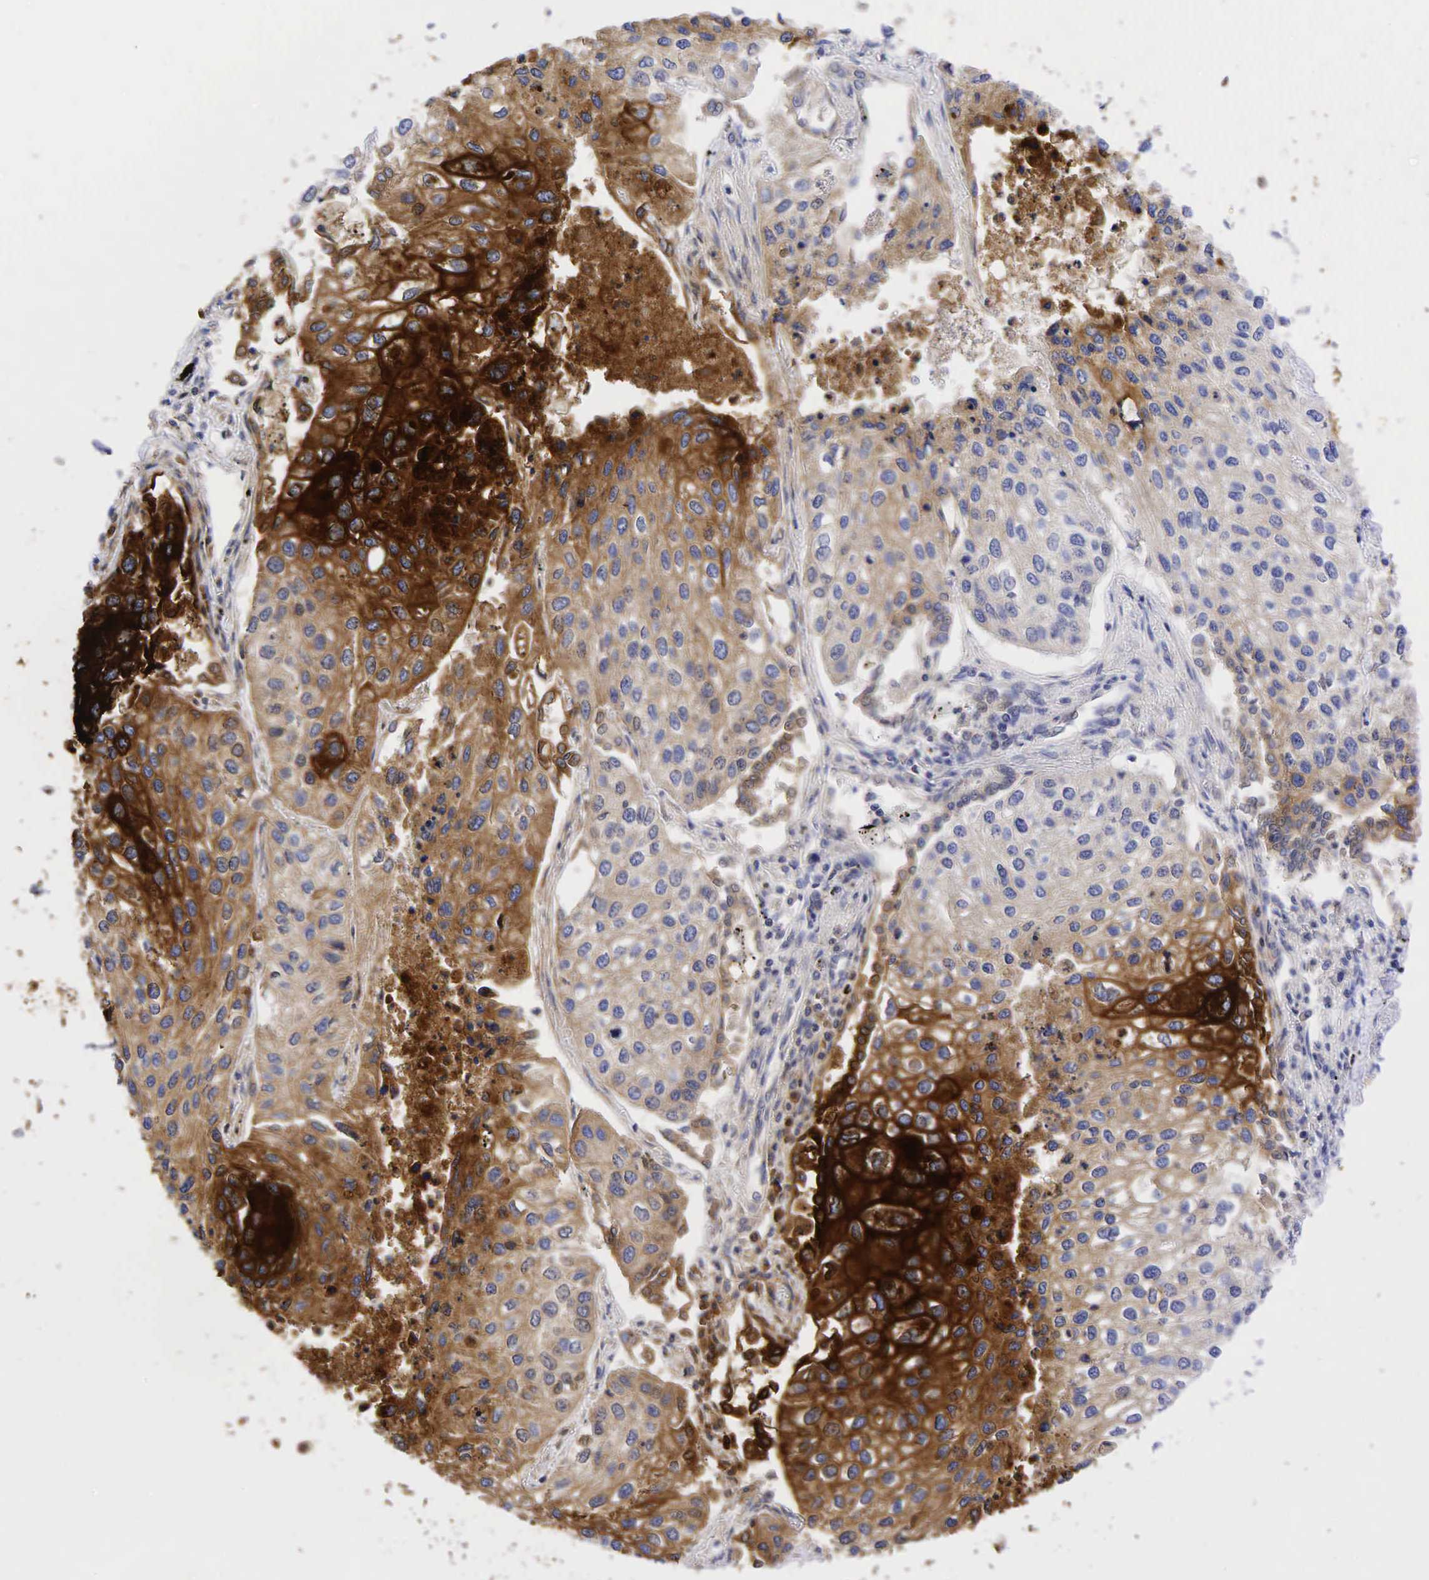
{"staining": {"intensity": "moderate", "quantity": "25%-75%", "location": "cytoplasmic/membranous"}, "tissue": "lung cancer", "cell_type": "Tumor cells", "image_type": "cancer", "snomed": [{"axis": "morphology", "description": "Squamous cell carcinoma, NOS"}, {"axis": "topography", "description": "Lung"}], "caption": "IHC (DAB) staining of human lung cancer displays moderate cytoplasmic/membranous protein positivity in approximately 25%-75% of tumor cells. The staining is performed using DAB (3,3'-diaminobenzidine) brown chromogen to label protein expression. The nuclei are counter-stained blue using hematoxylin.", "gene": "CEACAM5", "patient": {"sex": "male", "age": 75}}